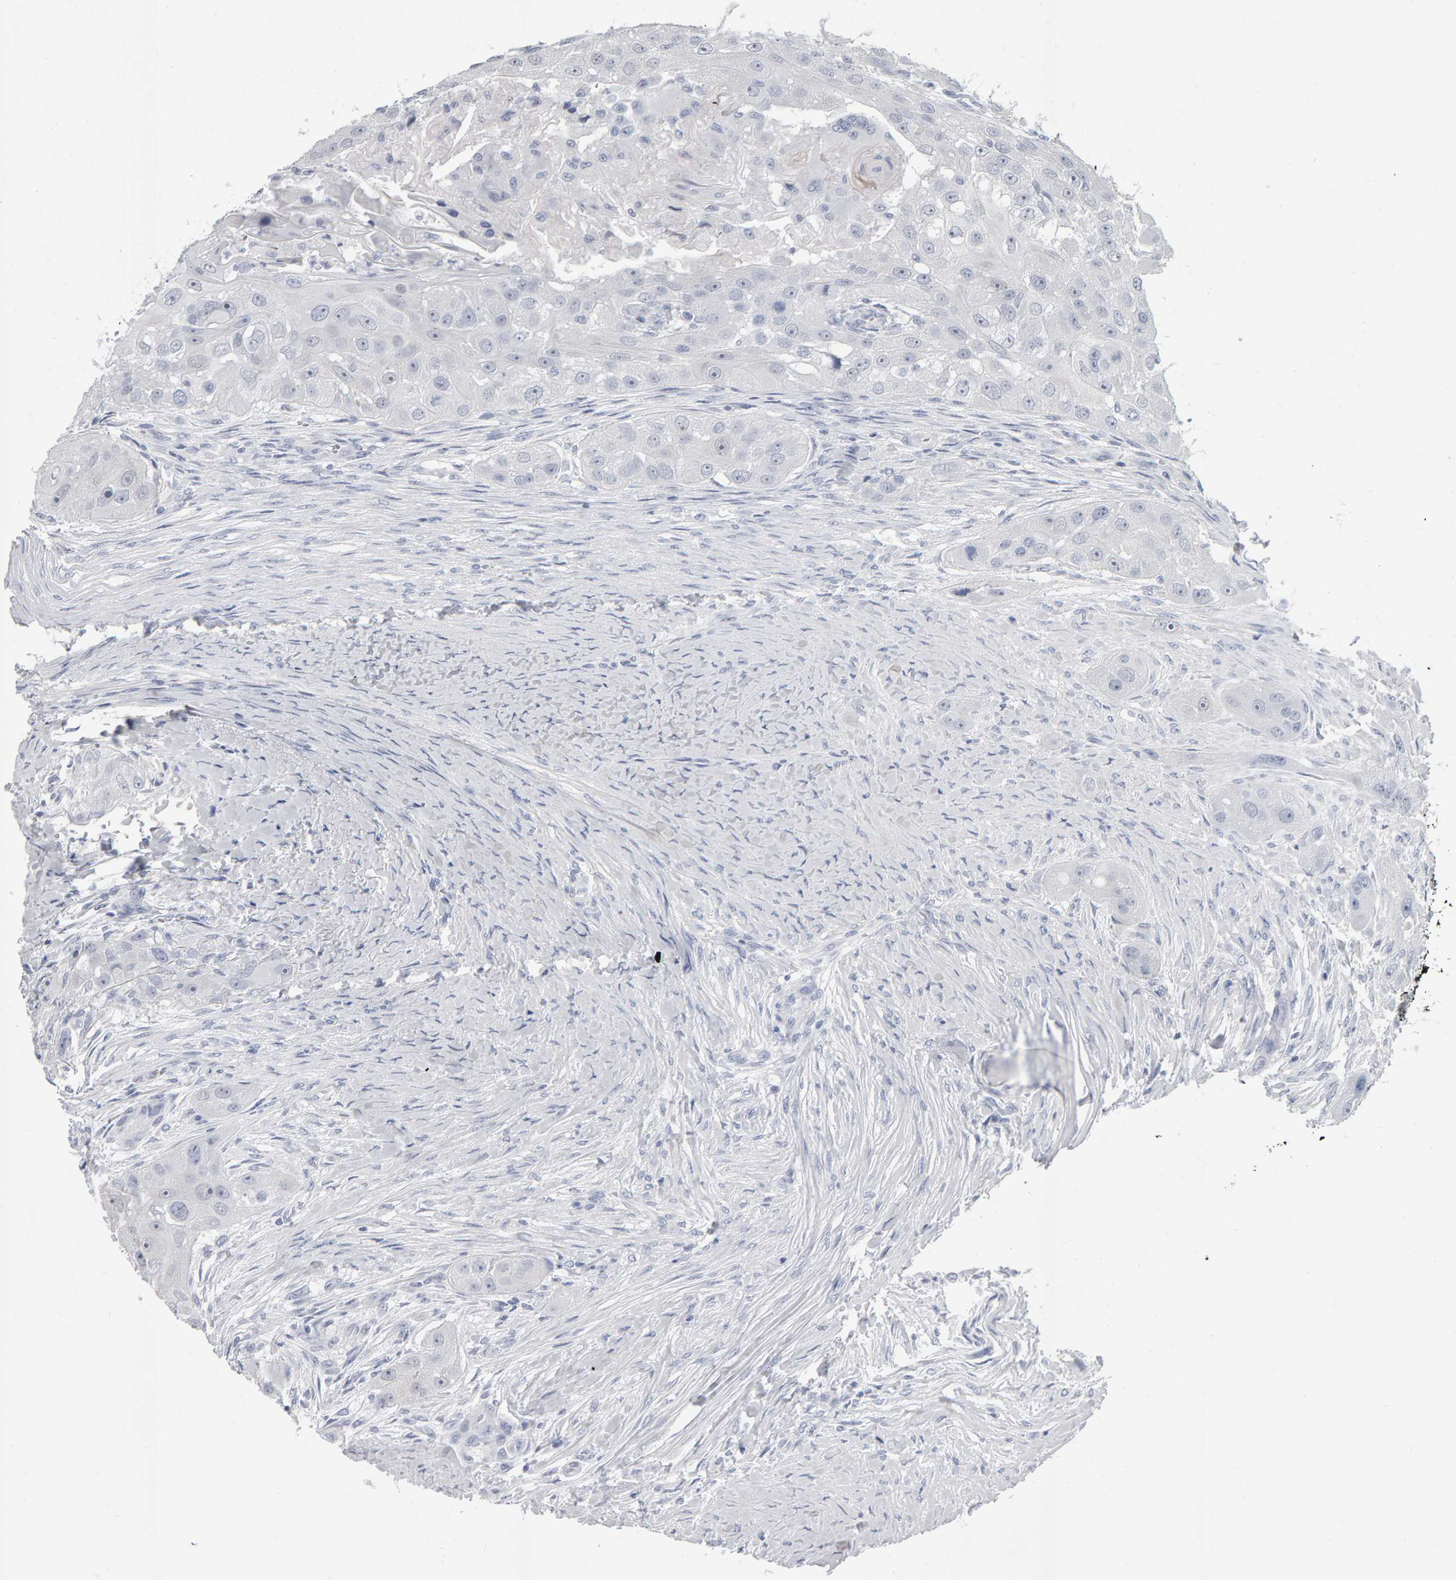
{"staining": {"intensity": "negative", "quantity": "none", "location": "none"}, "tissue": "head and neck cancer", "cell_type": "Tumor cells", "image_type": "cancer", "snomed": [{"axis": "morphology", "description": "Normal tissue, NOS"}, {"axis": "morphology", "description": "Squamous cell carcinoma, NOS"}, {"axis": "topography", "description": "Skeletal muscle"}, {"axis": "topography", "description": "Head-Neck"}], "caption": "The micrograph displays no significant expression in tumor cells of head and neck squamous cell carcinoma. (DAB immunohistochemistry with hematoxylin counter stain).", "gene": "NCDN", "patient": {"sex": "male", "age": 51}}